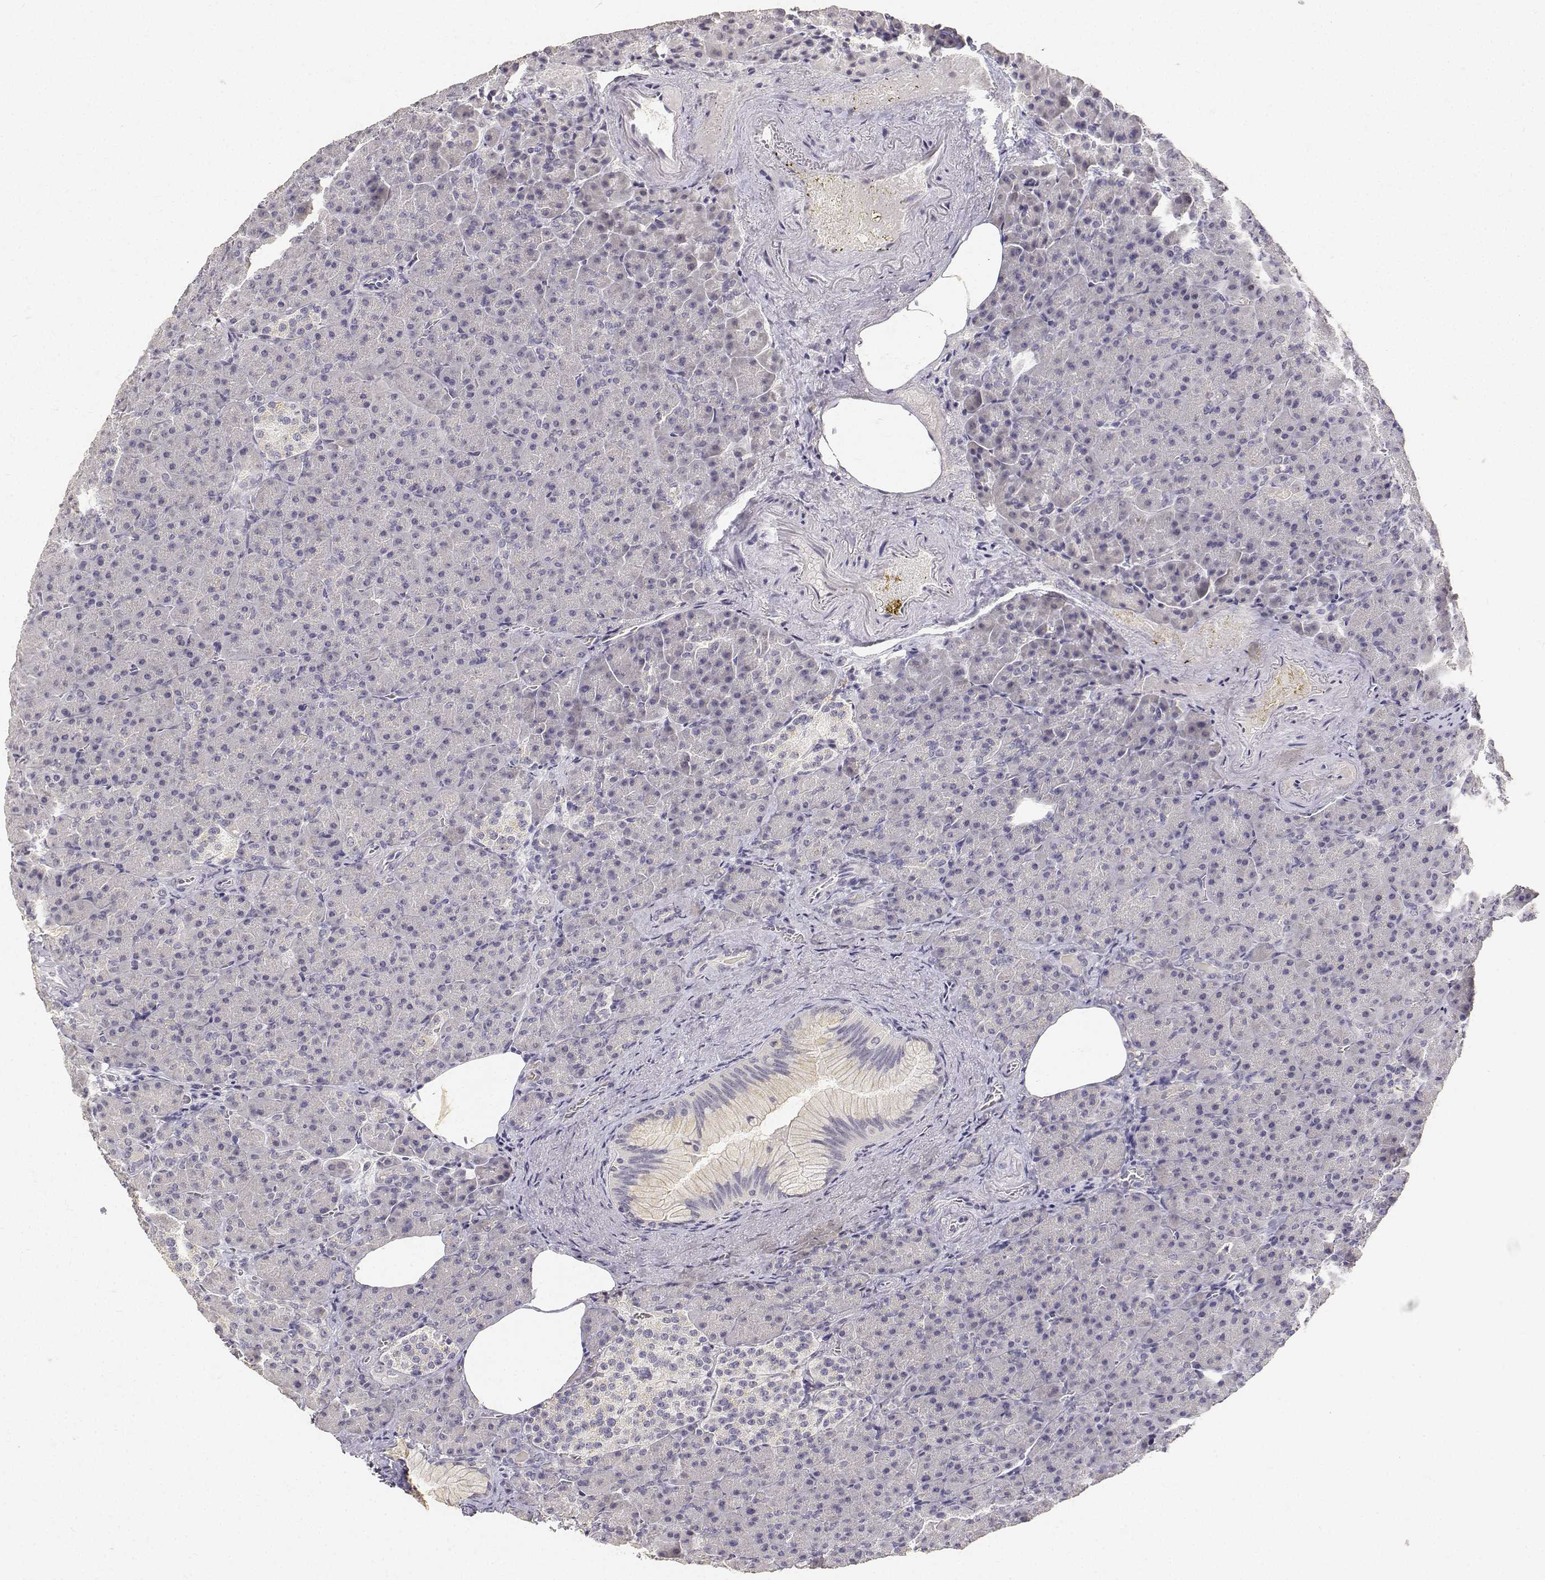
{"staining": {"intensity": "negative", "quantity": "none", "location": "none"}, "tissue": "pancreas", "cell_type": "Exocrine glandular cells", "image_type": "normal", "snomed": [{"axis": "morphology", "description": "Normal tissue, NOS"}, {"axis": "topography", "description": "Pancreas"}], "caption": "The photomicrograph displays no significant positivity in exocrine glandular cells of pancreas. (Immunohistochemistry, brightfield microscopy, high magnification).", "gene": "PAEP", "patient": {"sex": "female", "age": 74}}